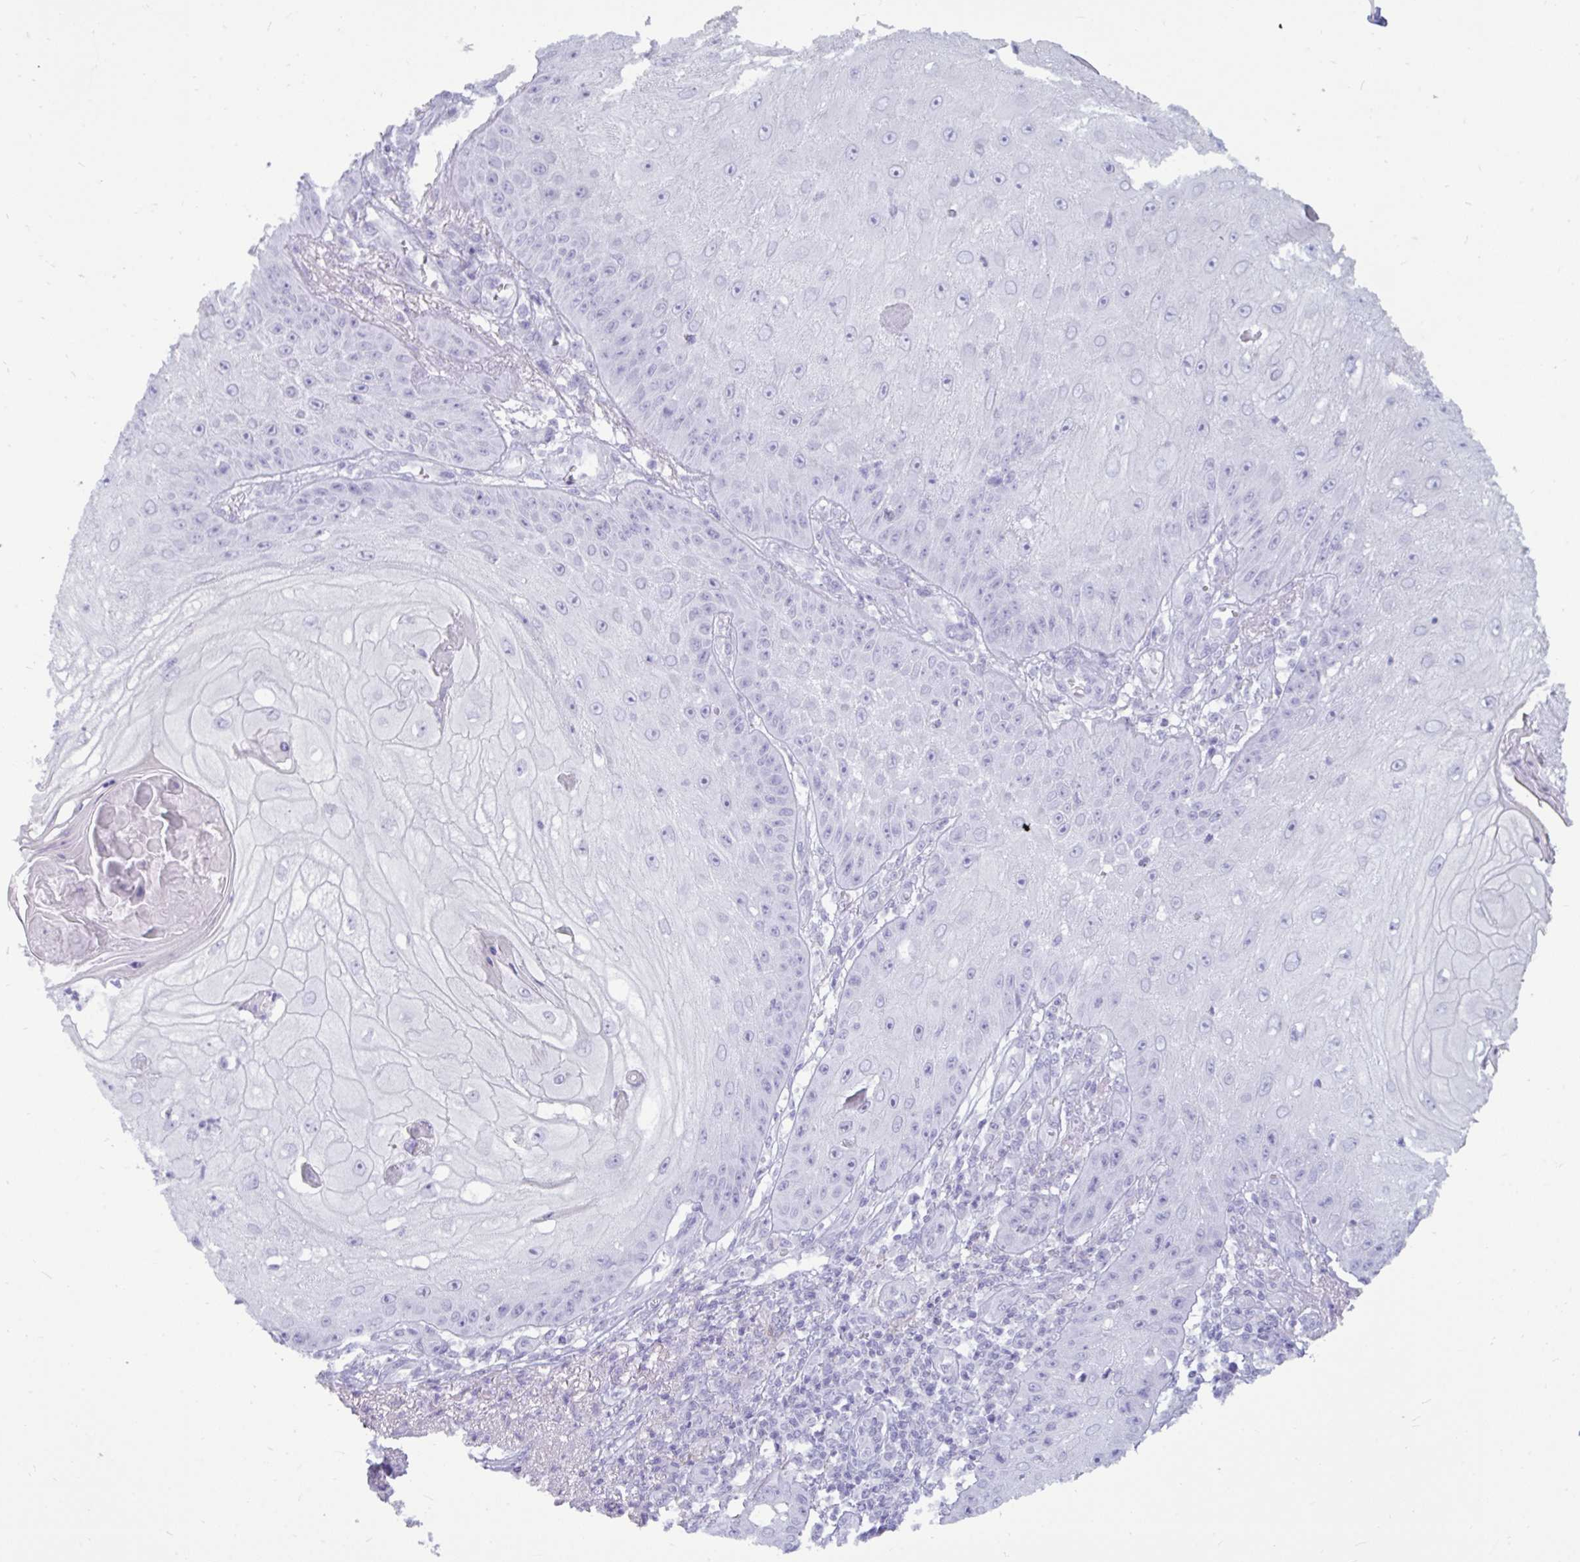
{"staining": {"intensity": "negative", "quantity": "none", "location": "none"}, "tissue": "skin cancer", "cell_type": "Tumor cells", "image_type": "cancer", "snomed": [{"axis": "morphology", "description": "Squamous cell carcinoma, NOS"}, {"axis": "topography", "description": "Skin"}], "caption": "An image of human skin cancer (squamous cell carcinoma) is negative for staining in tumor cells. Brightfield microscopy of IHC stained with DAB (3,3'-diaminobenzidine) (brown) and hematoxylin (blue), captured at high magnification.", "gene": "ANKRD60", "patient": {"sex": "male", "age": 70}}